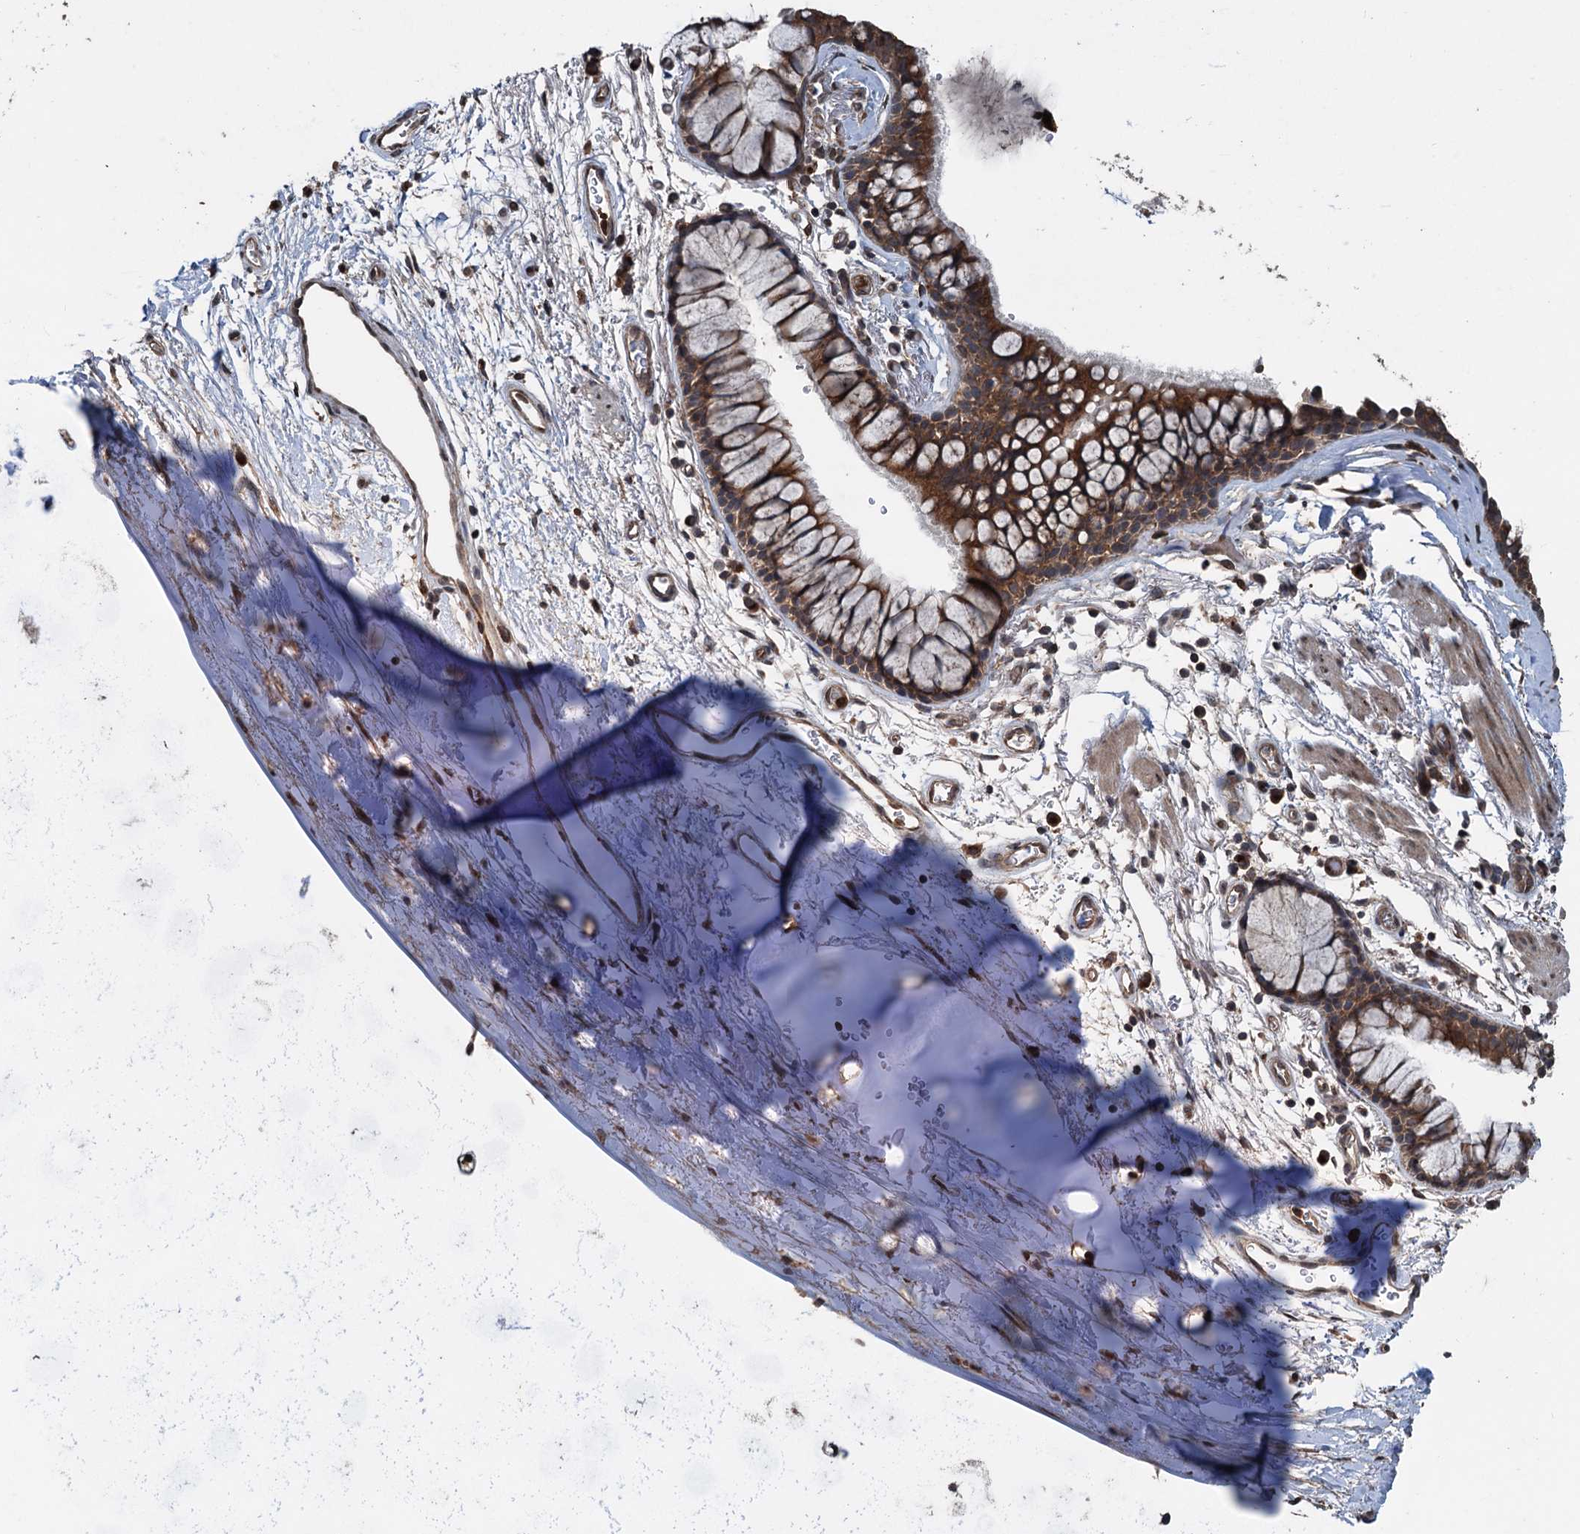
{"staining": {"intensity": "strong", "quantity": ">75%", "location": "cytoplasmic/membranous"}, "tissue": "bronchus", "cell_type": "Respiratory epithelial cells", "image_type": "normal", "snomed": [{"axis": "morphology", "description": "Normal tissue, NOS"}, {"axis": "topography", "description": "Bronchus"}], "caption": "A high amount of strong cytoplasmic/membranous expression is appreciated in approximately >75% of respiratory epithelial cells in benign bronchus. The protein is stained brown, and the nuclei are stained in blue (DAB IHC with brightfield microscopy, high magnification).", "gene": "N4BP2L2", "patient": {"sex": "male", "age": 65}}